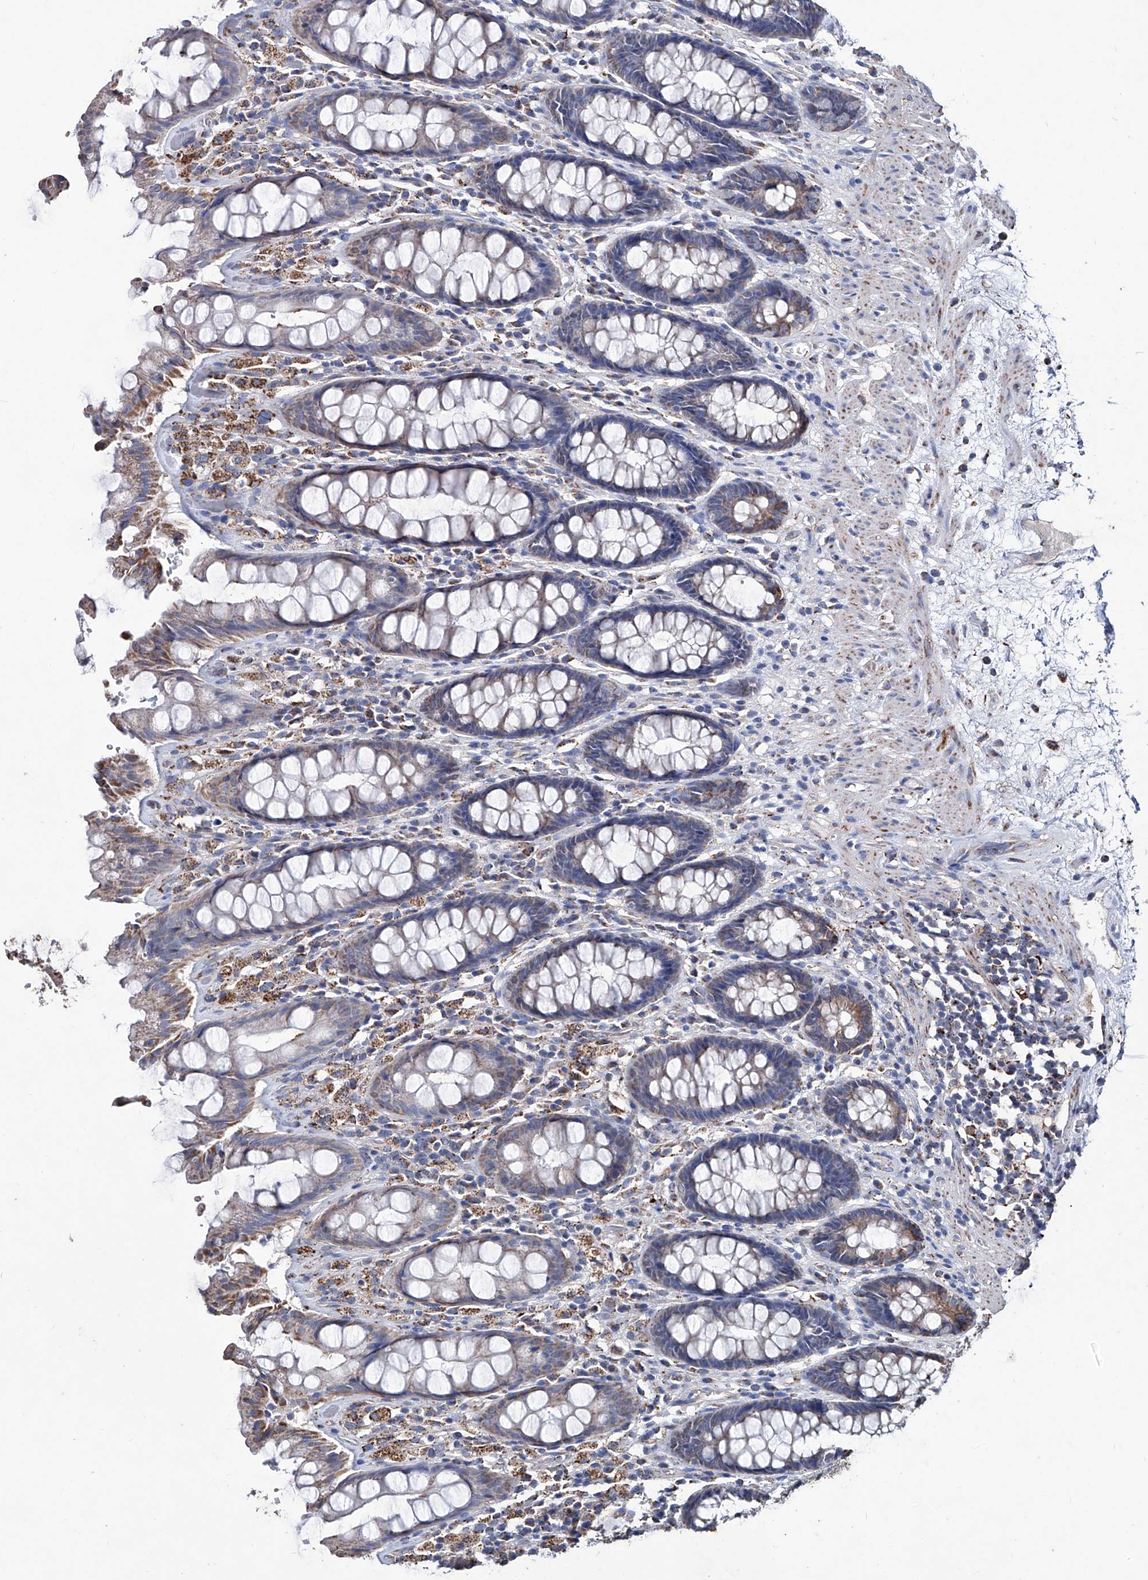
{"staining": {"intensity": "weak", "quantity": "25%-75%", "location": "cytoplasmic/membranous"}, "tissue": "rectum", "cell_type": "Glandular cells", "image_type": "normal", "snomed": [{"axis": "morphology", "description": "Normal tissue, NOS"}, {"axis": "topography", "description": "Rectum"}], "caption": "Rectum stained for a protein demonstrates weak cytoplasmic/membranous positivity in glandular cells. Using DAB (brown) and hematoxylin (blue) stains, captured at high magnification using brightfield microscopy.", "gene": "NHS", "patient": {"sex": "male", "age": 64}}